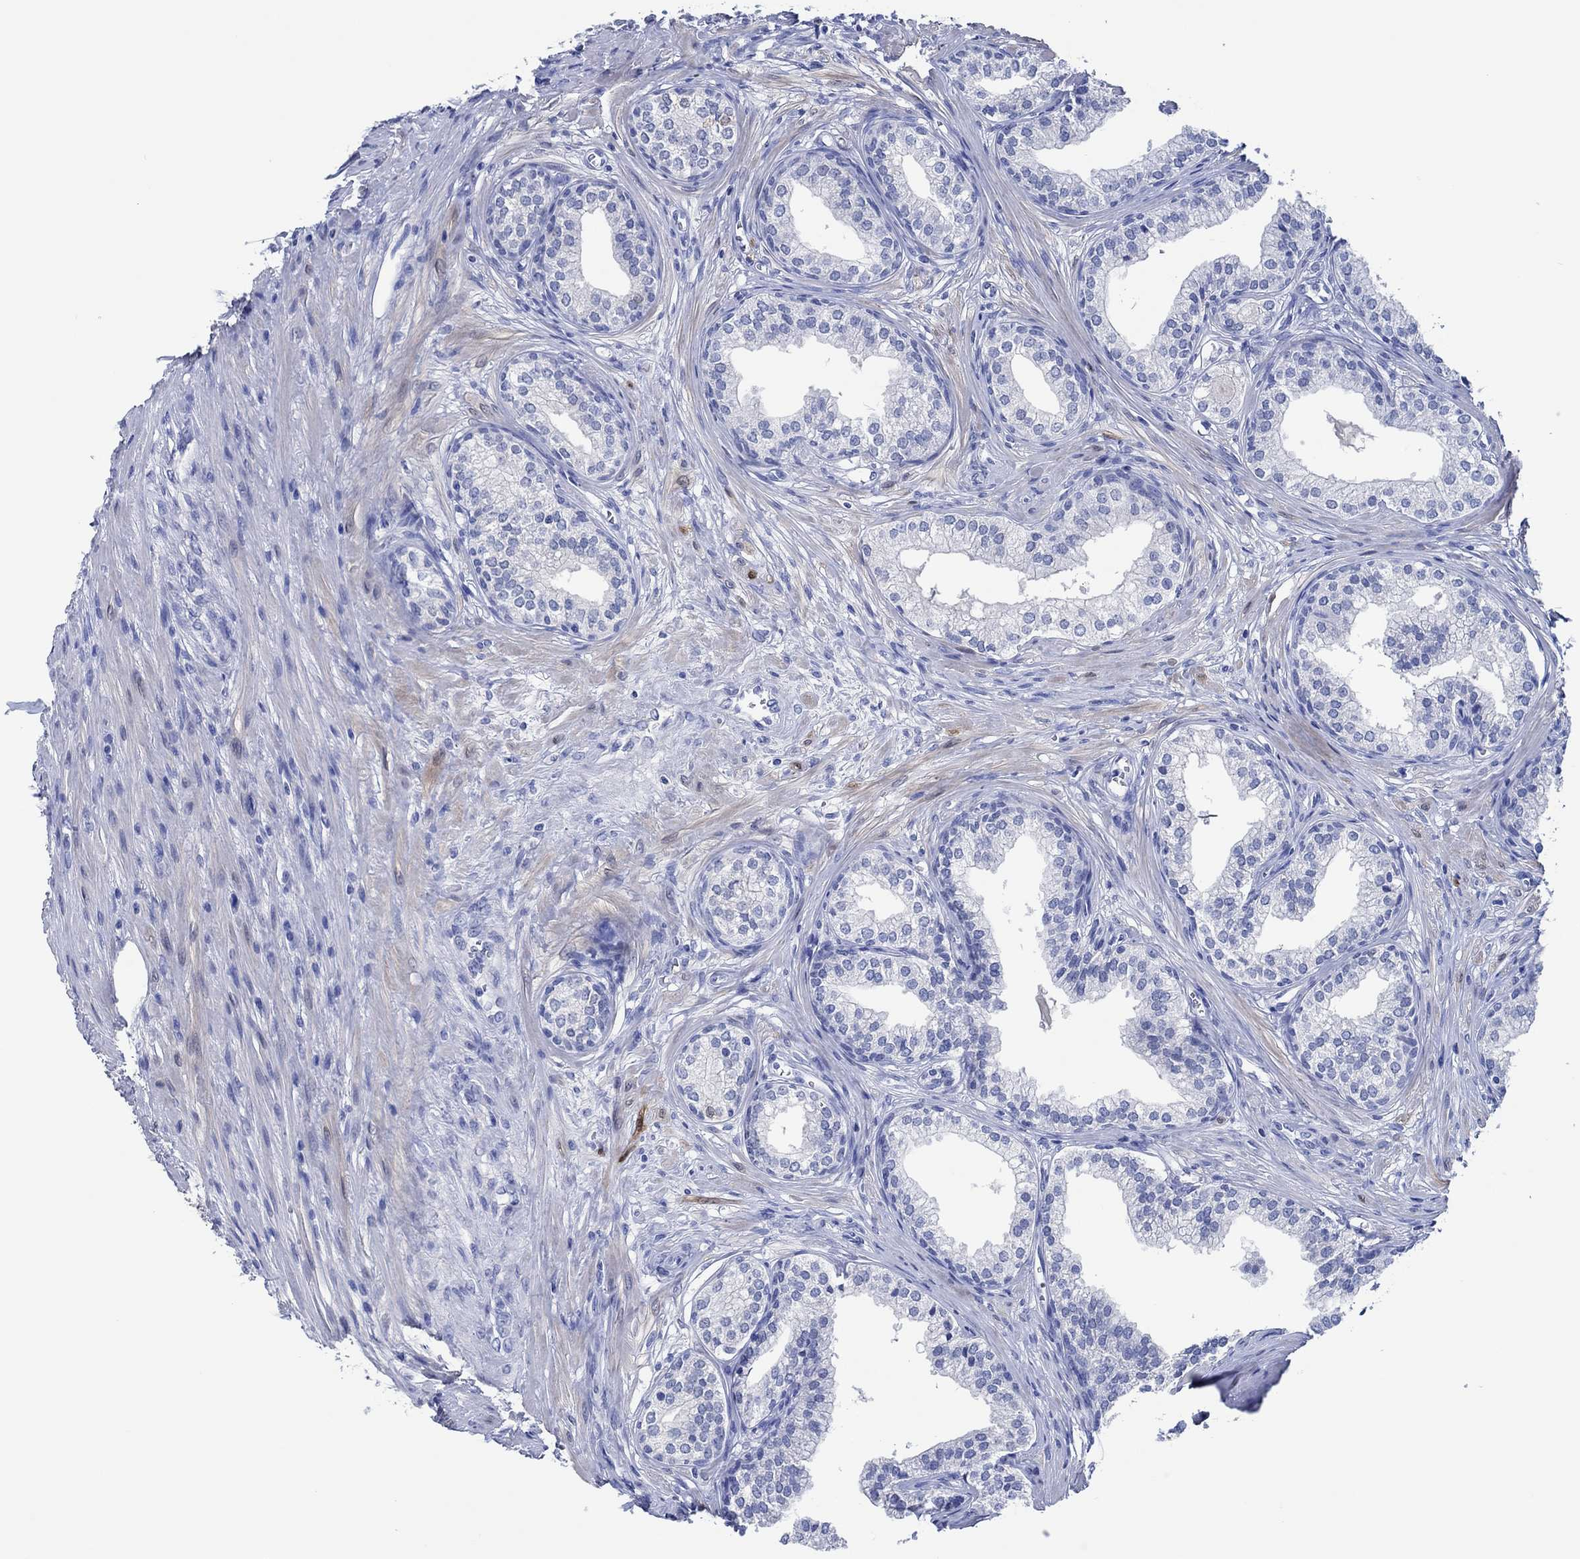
{"staining": {"intensity": "negative", "quantity": "none", "location": "none"}, "tissue": "prostate", "cell_type": "Glandular cells", "image_type": "normal", "snomed": [{"axis": "morphology", "description": "Normal tissue, NOS"}, {"axis": "topography", "description": "Prostate"}], "caption": "Prostate was stained to show a protein in brown. There is no significant expression in glandular cells. (DAB (3,3'-diaminobenzidine) immunohistochemistry visualized using brightfield microscopy, high magnification).", "gene": "CPNE6", "patient": {"sex": "male", "age": 65}}